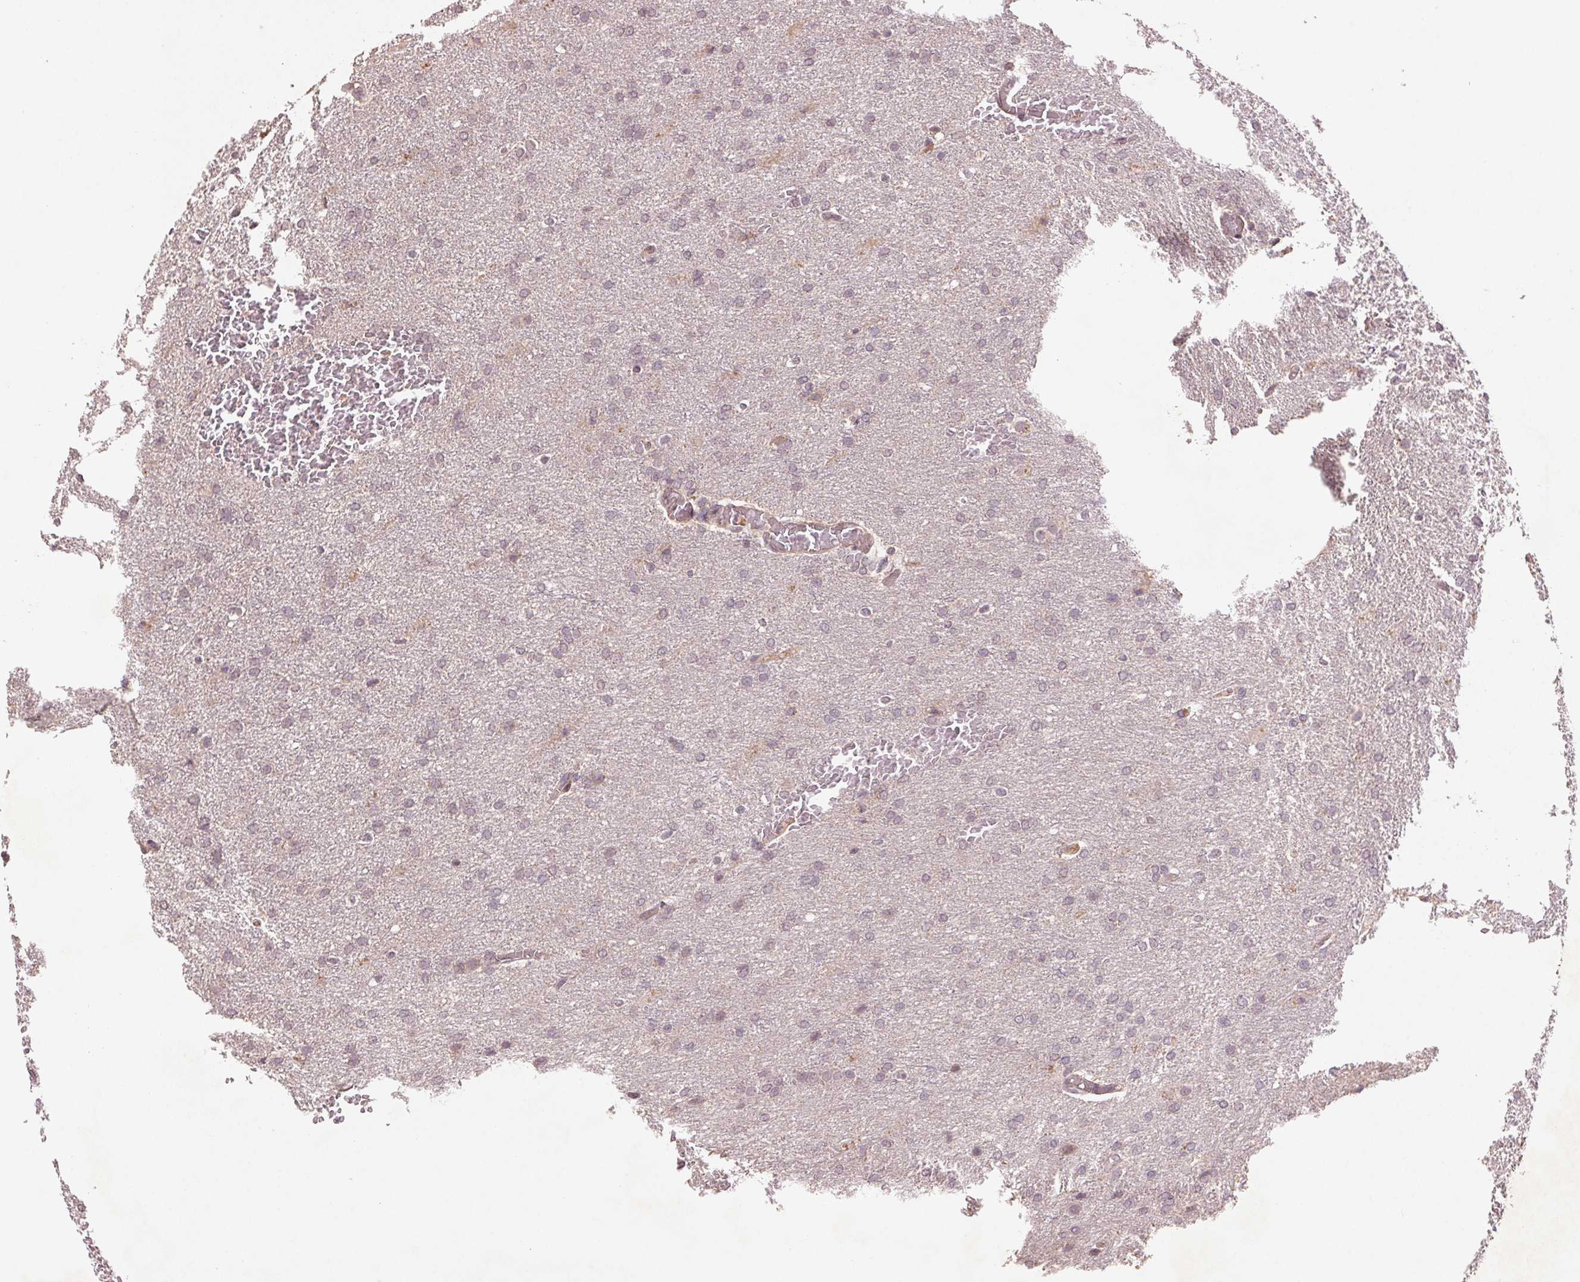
{"staining": {"intensity": "weak", "quantity": "25%-75%", "location": "cytoplasmic/membranous"}, "tissue": "glioma", "cell_type": "Tumor cells", "image_type": "cancer", "snomed": [{"axis": "morphology", "description": "Glioma, malignant, High grade"}, {"axis": "topography", "description": "Brain"}], "caption": "The image shows immunohistochemical staining of malignant high-grade glioma. There is weak cytoplasmic/membranous positivity is appreciated in approximately 25%-75% of tumor cells.", "gene": "SMLR1", "patient": {"sex": "male", "age": 68}}